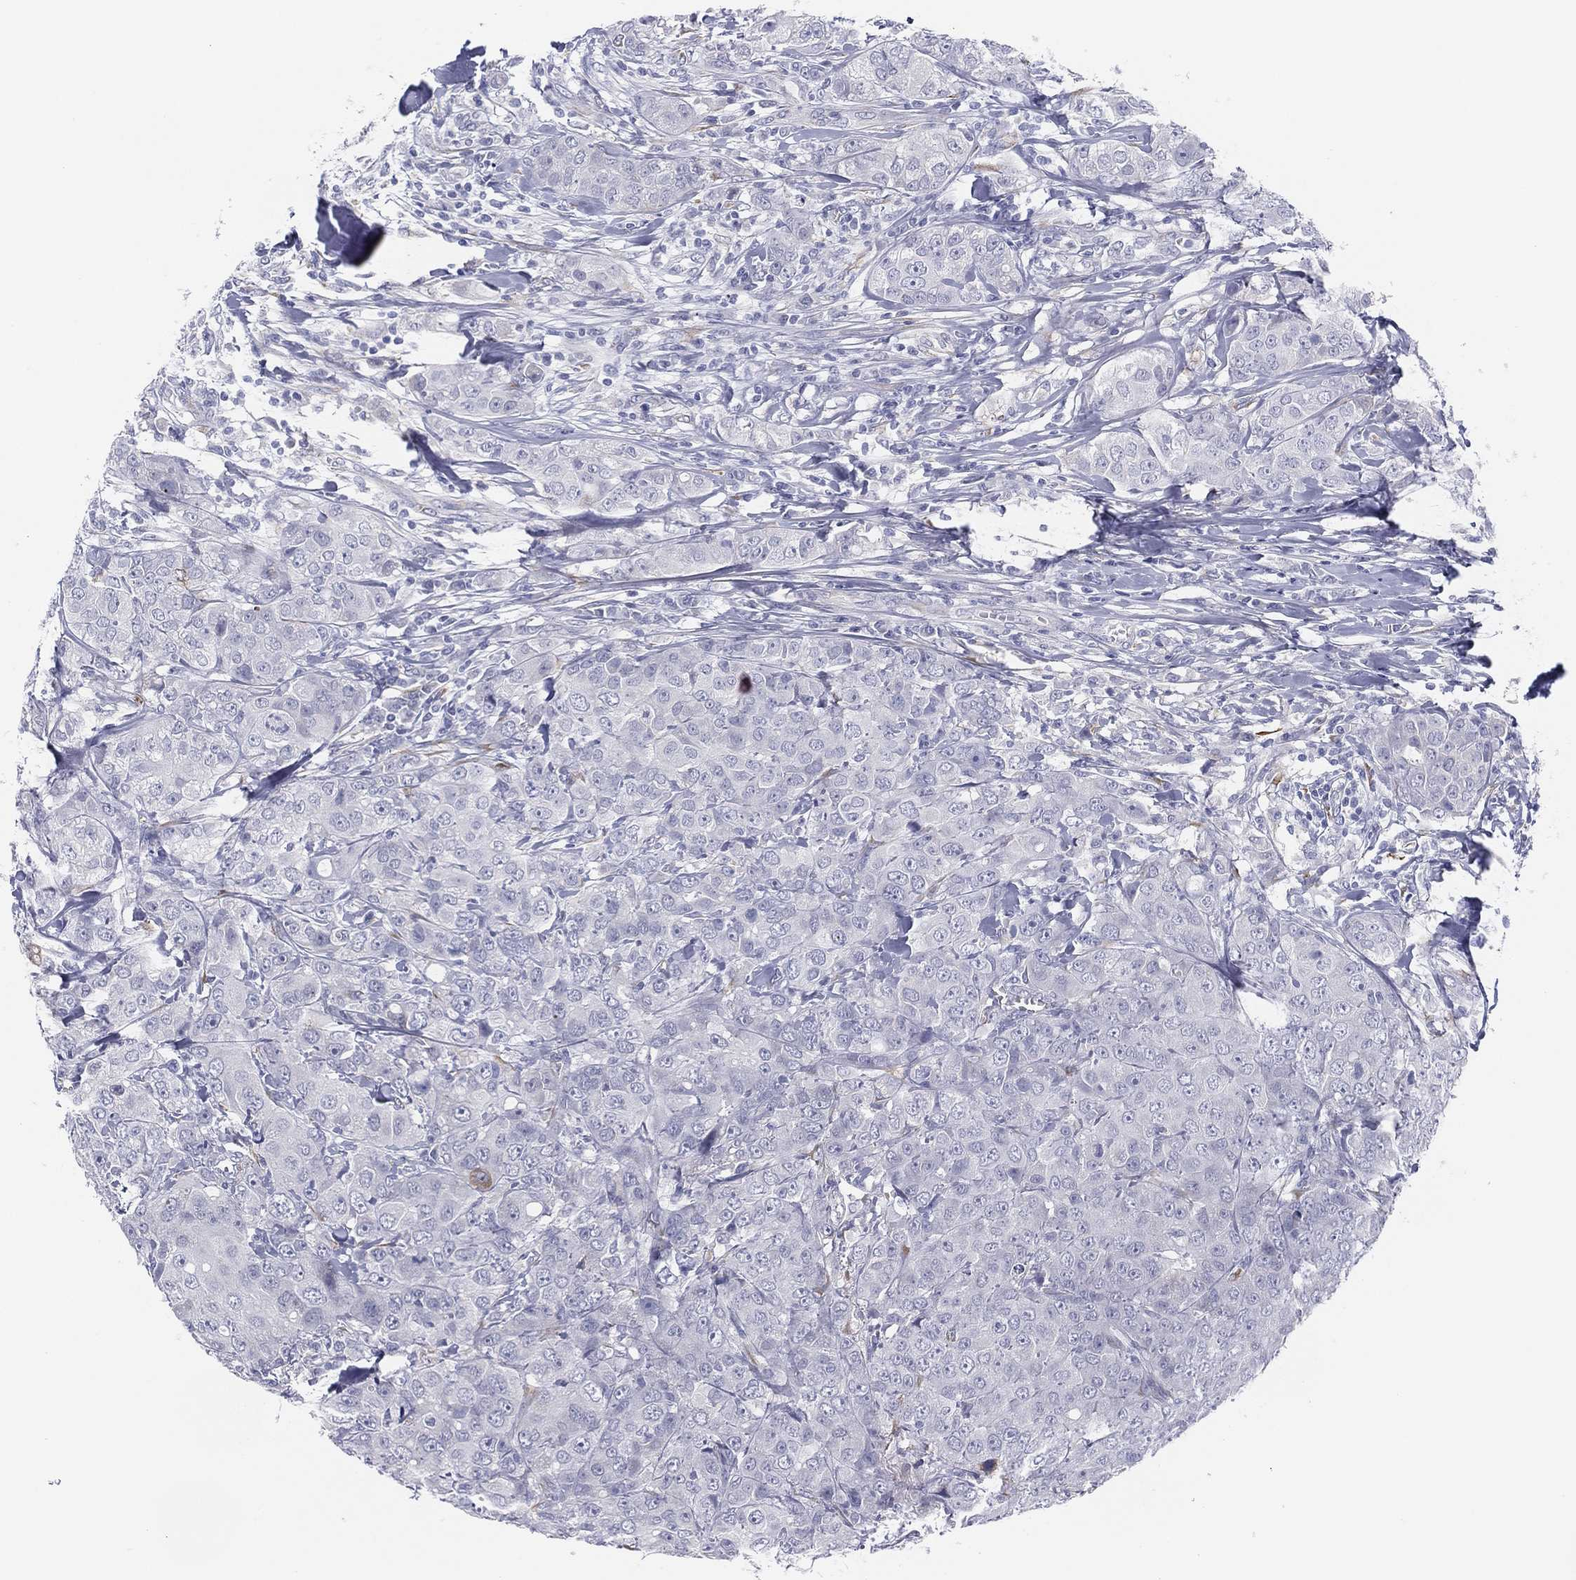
{"staining": {"intensity": "negative", "quantity": "none", "location": "none"}, "tissue": "breast cancer", "cell_type": "Tumor cells", "image_type": "cancer", "snomed": [{"axis": "morphology", "description": "Duct carcinoma"}, {"axis": "topography", "description": "Breast"}], "caption": "Breast invasive ductal carcinoma stained for a protein using immunohistochemistry reveals no positivity tumor cells.", "gene": "MLF1", "patient": {"sex": "female", "age": 43}}